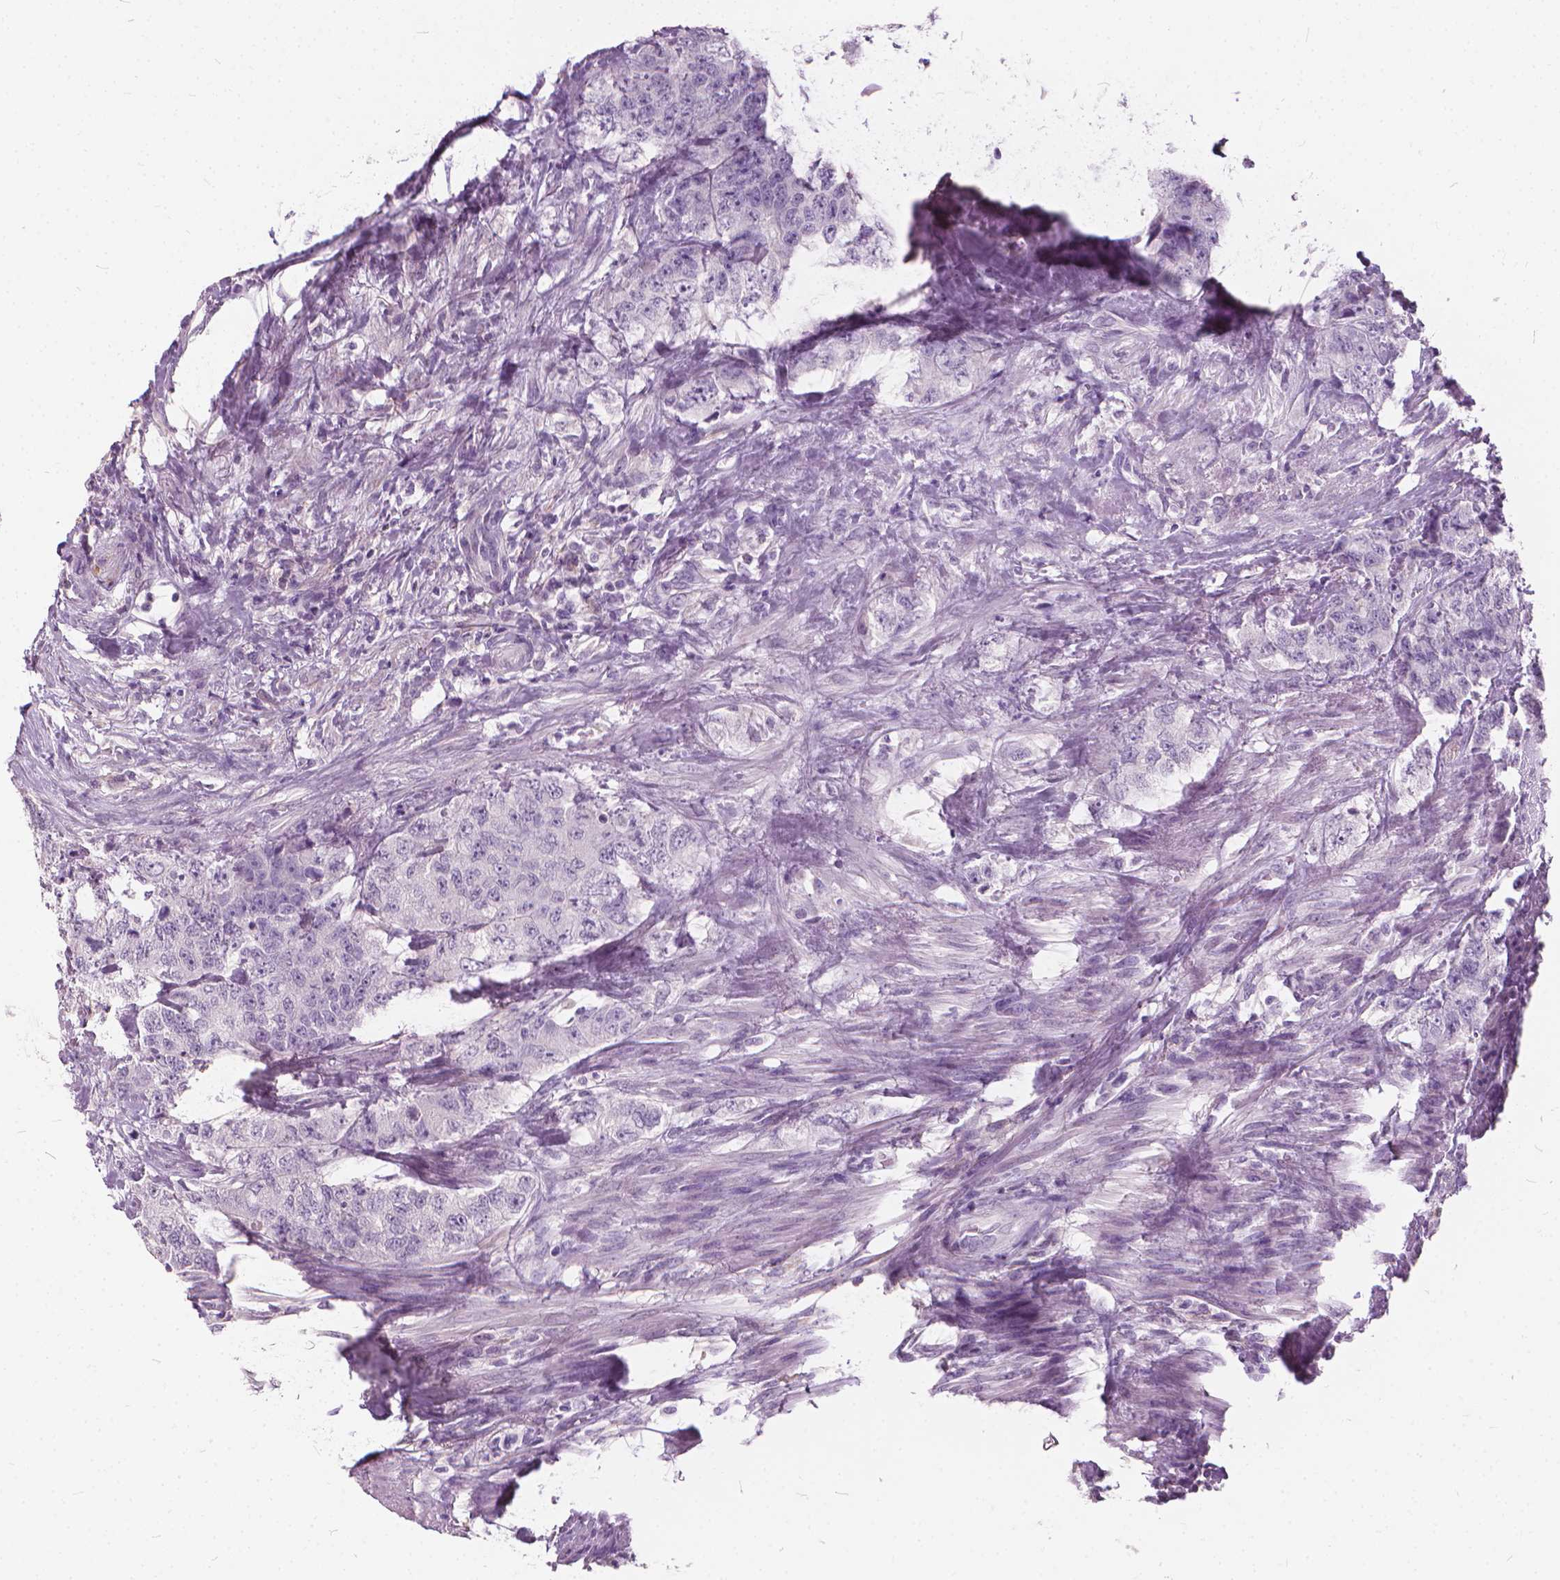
{"staining": {"intensity": "negative", "quantity": "none", "location": "none"}, "tissue": "urothelial cancer", "cell_type": "Tumor cells", "image_type": "cancer", "snomed": [{"axis": "morphology", "description": "Urothelial carcinoma, High grade"}, {"axis": "topography", "description": "Urinary bladder"}], "caption": "Histopathology image shows no protein positivity in tumor cells of urothelial cancer tissue.", "gene": "DNM1", "patient": {"sex": "female", "age": 78}}